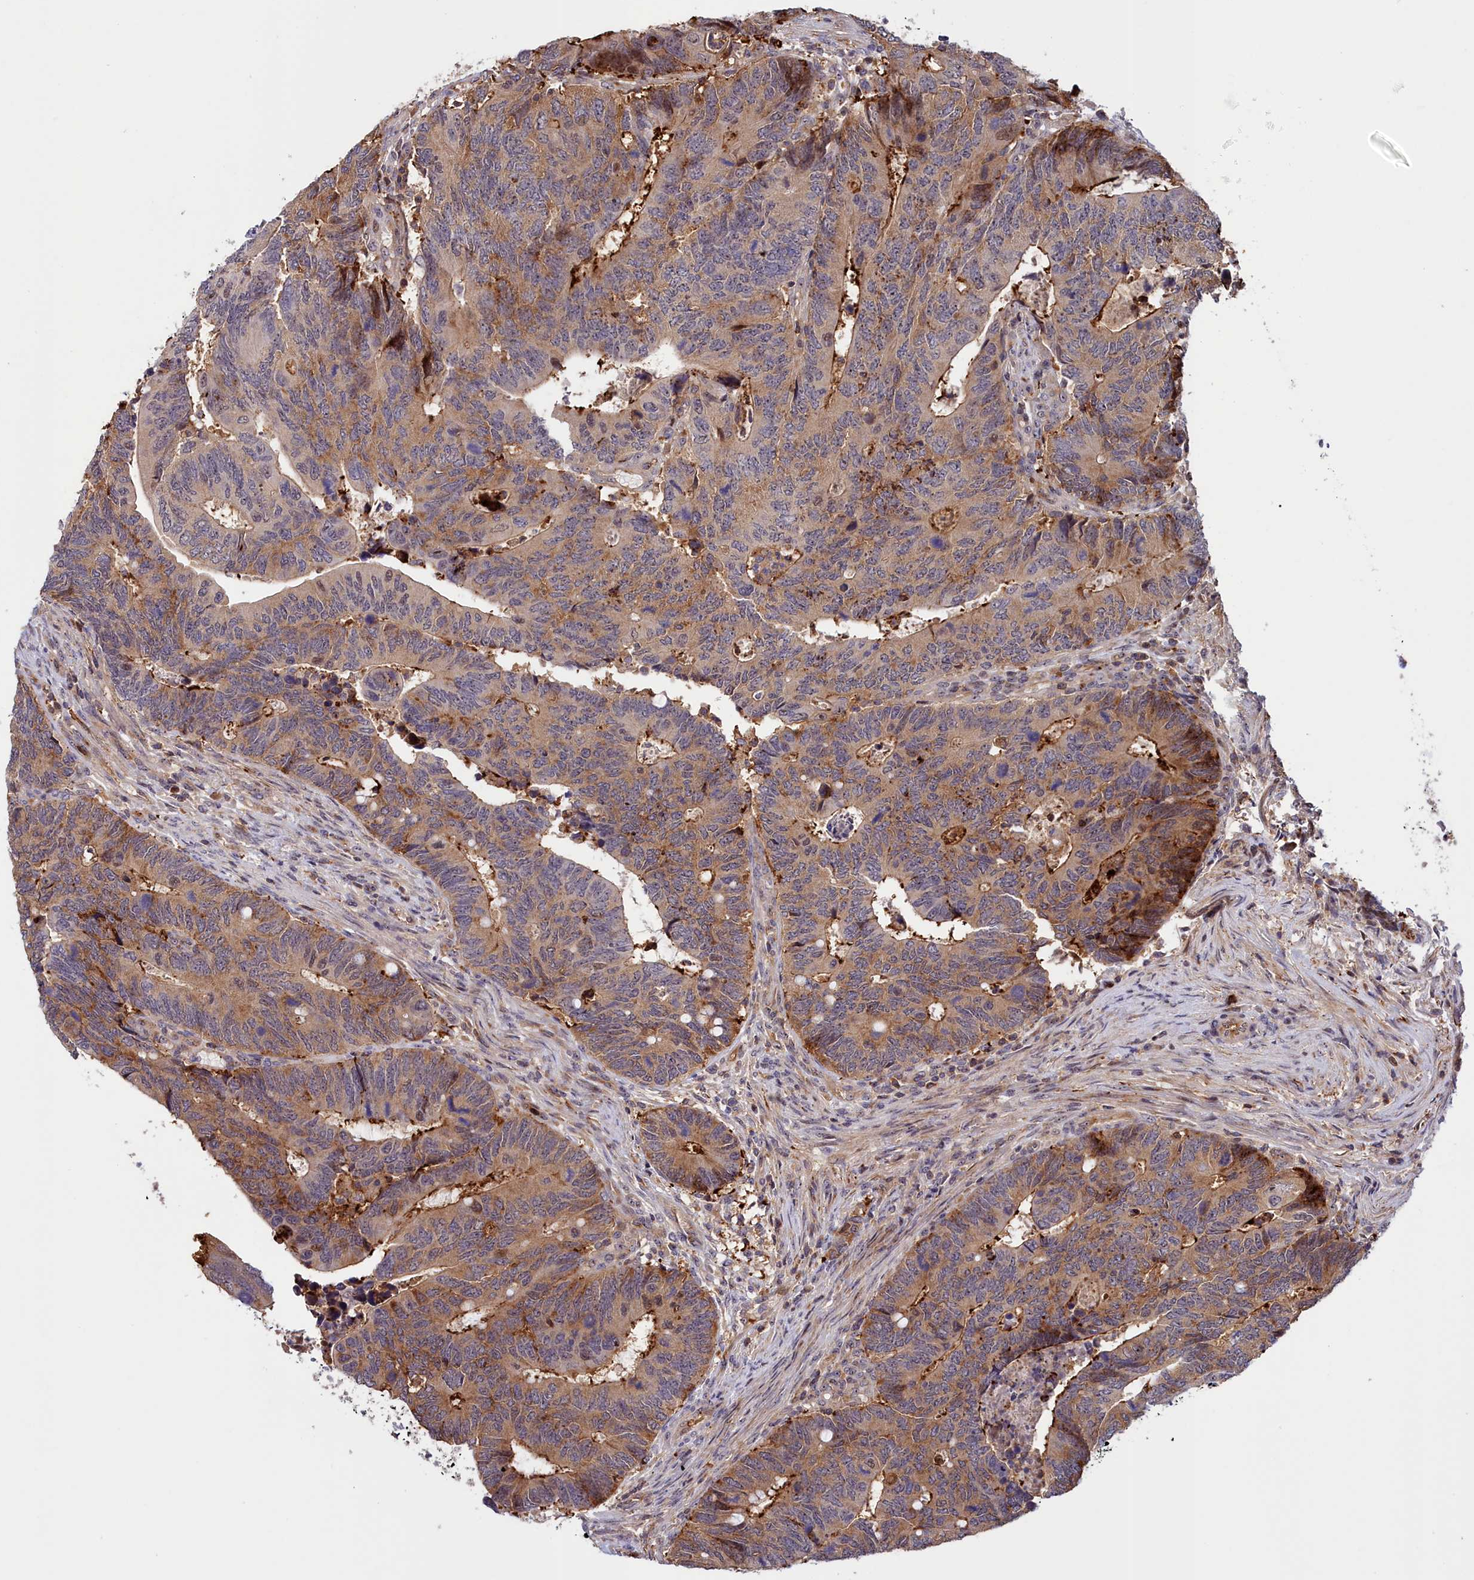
{"staining": {"intensity": "moderate", "quantity": ">75%", "location": "cytoplasmic/membranous"}, "tissue": "colorectal cancer", "cell_type": "Tumor cells", "image_type": "cancer", "snomed": [{"axis": "morphology", "description": "Adenocarcinoma, NOS"}, {"axis": "topography", "description": "Colon"}], "caption": "Moderate cytoplasmic/membranous protein expression is seen in about >75% of tumor cells in colorectal adenocarcinoma.", "gene": "NEURL4", "patient": {"sex": "male", "age": 87}}